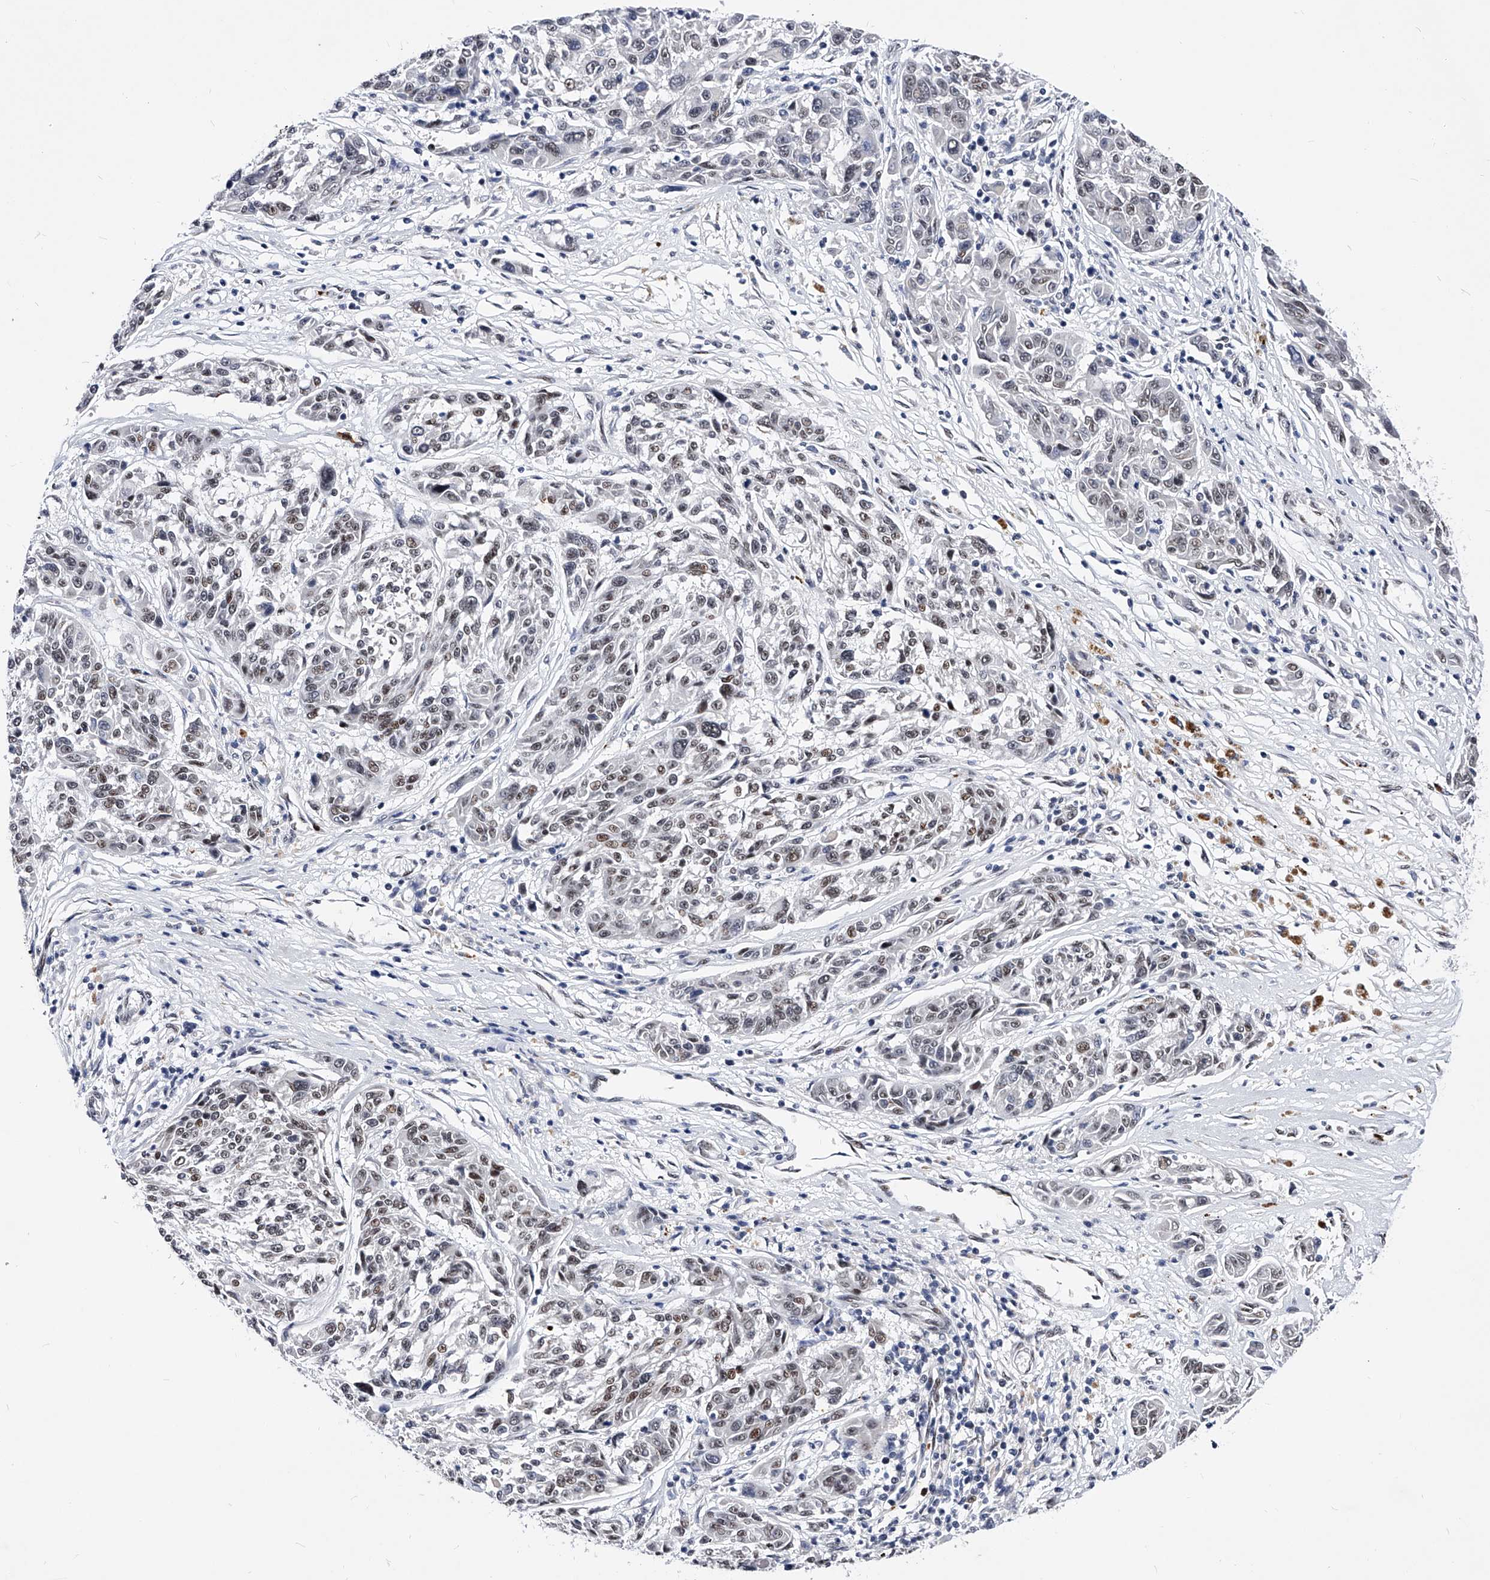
{"staining": {"intensity": "weak", "quantity": ">75%", "location": "nuclear"}, "tissue": "melanoma", "cell_type": "Tumor cells", "image_type": "cancer", "snomed": [{"axis": "morphology", "description": "Malignant melanoma, NOS"}, {"axis": "topography", "description": "Skin"}], "caption": "This photomicrograph demonstrates immunohistochemistry staining of melanoma, with low weak nuclear expression in about >75% of tumor cells.", "gene": "TESK2", "patient": {"sex": "male", "age": 53}}